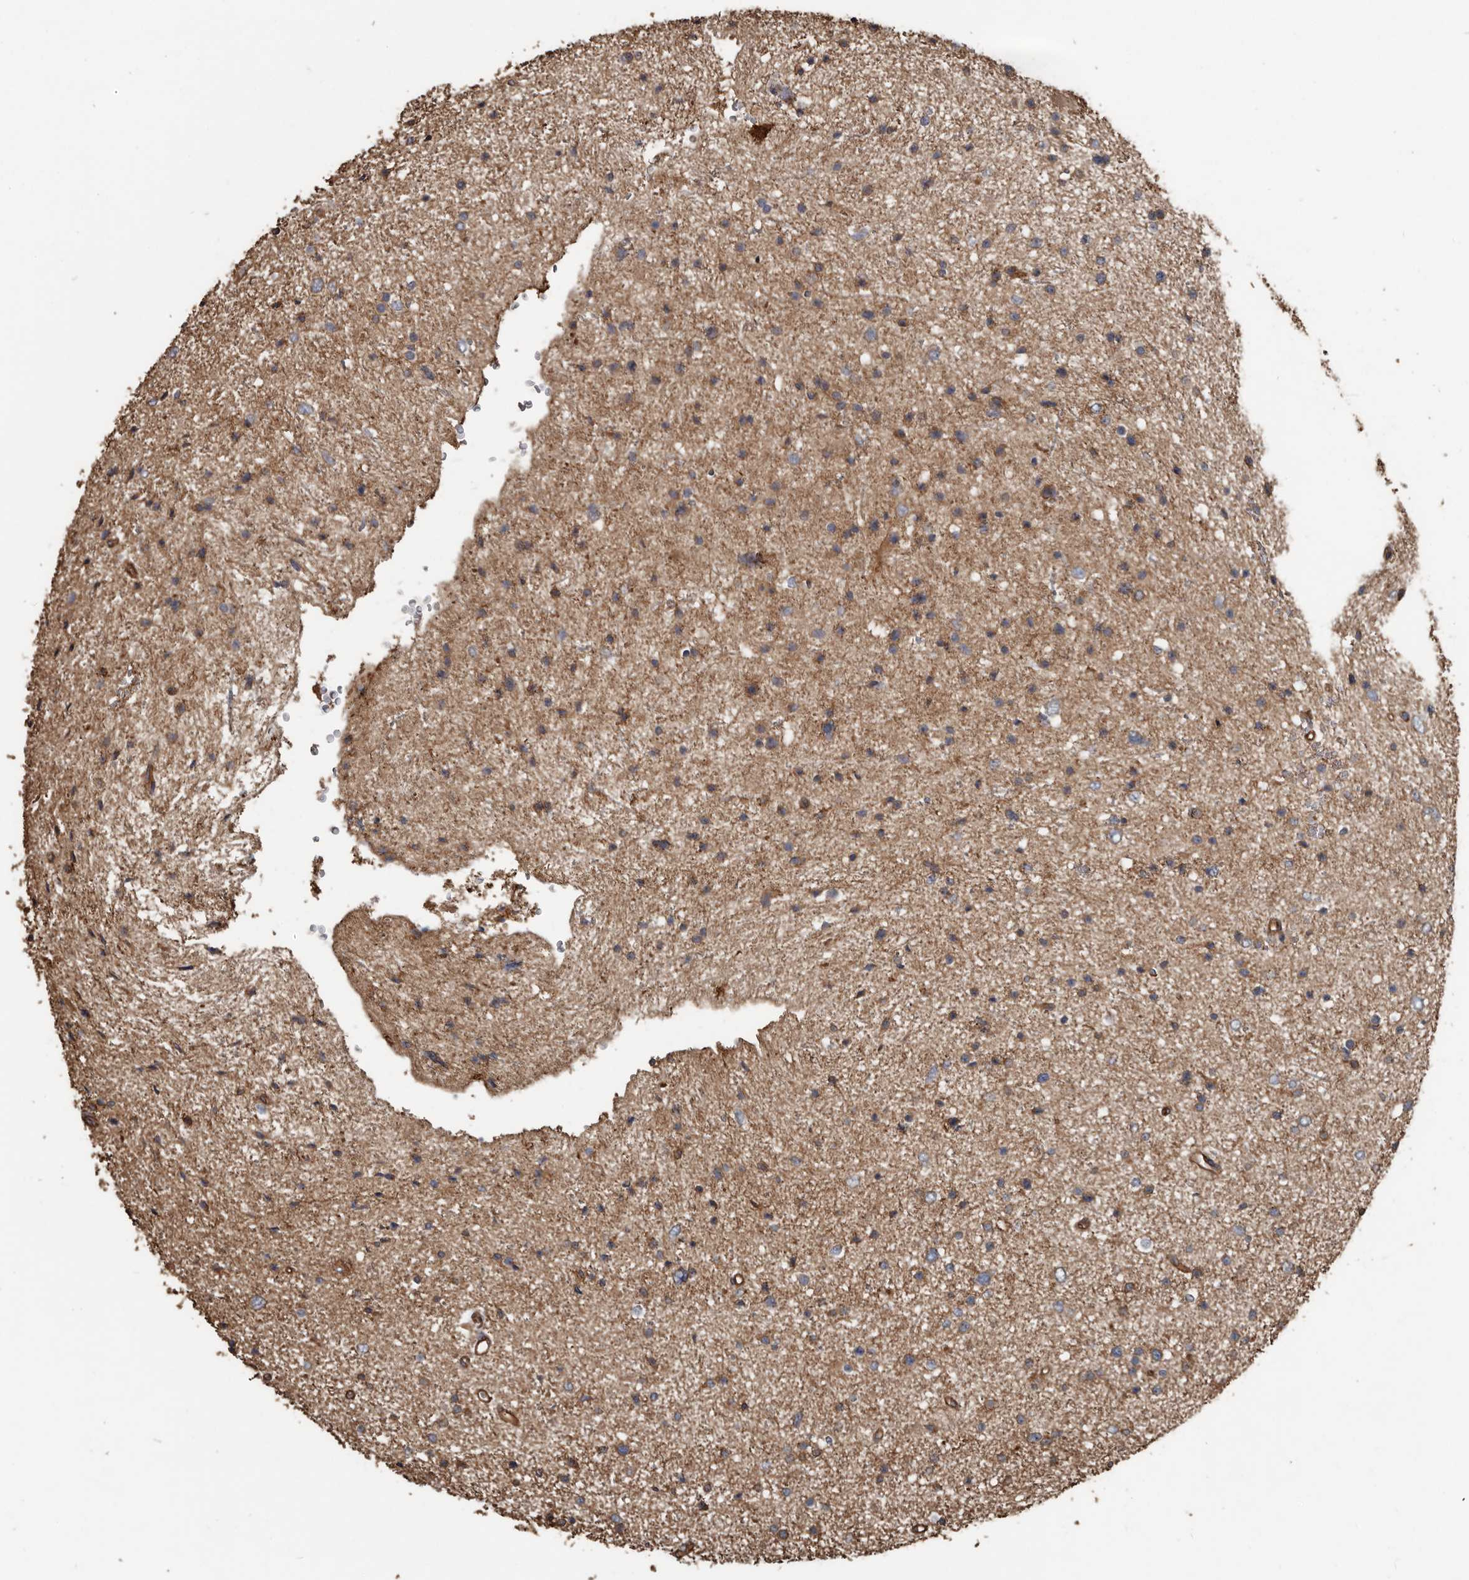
{"staining": {"intensity": "moderate", "quantity": "25%-75%", "location": "cytoplasmic/membranous"}, "tissue": "glioma", "cell_type": "Tumor cells", "image_type": "cancer", "snomed": [{"axis": "morphology", "description": "Glioma, malignant, Low grade"}, {"axis": "topography", "description": "Brain"}], "caption": "Low-grade glioma (malignant) stained for a protein (brown) shows moderate cytoplasmic/membranous positive positivity in approximately 25%-75% of tumor cells.", "gene": "DENND6B", "patient": {"sex": "female", "age": 37}}